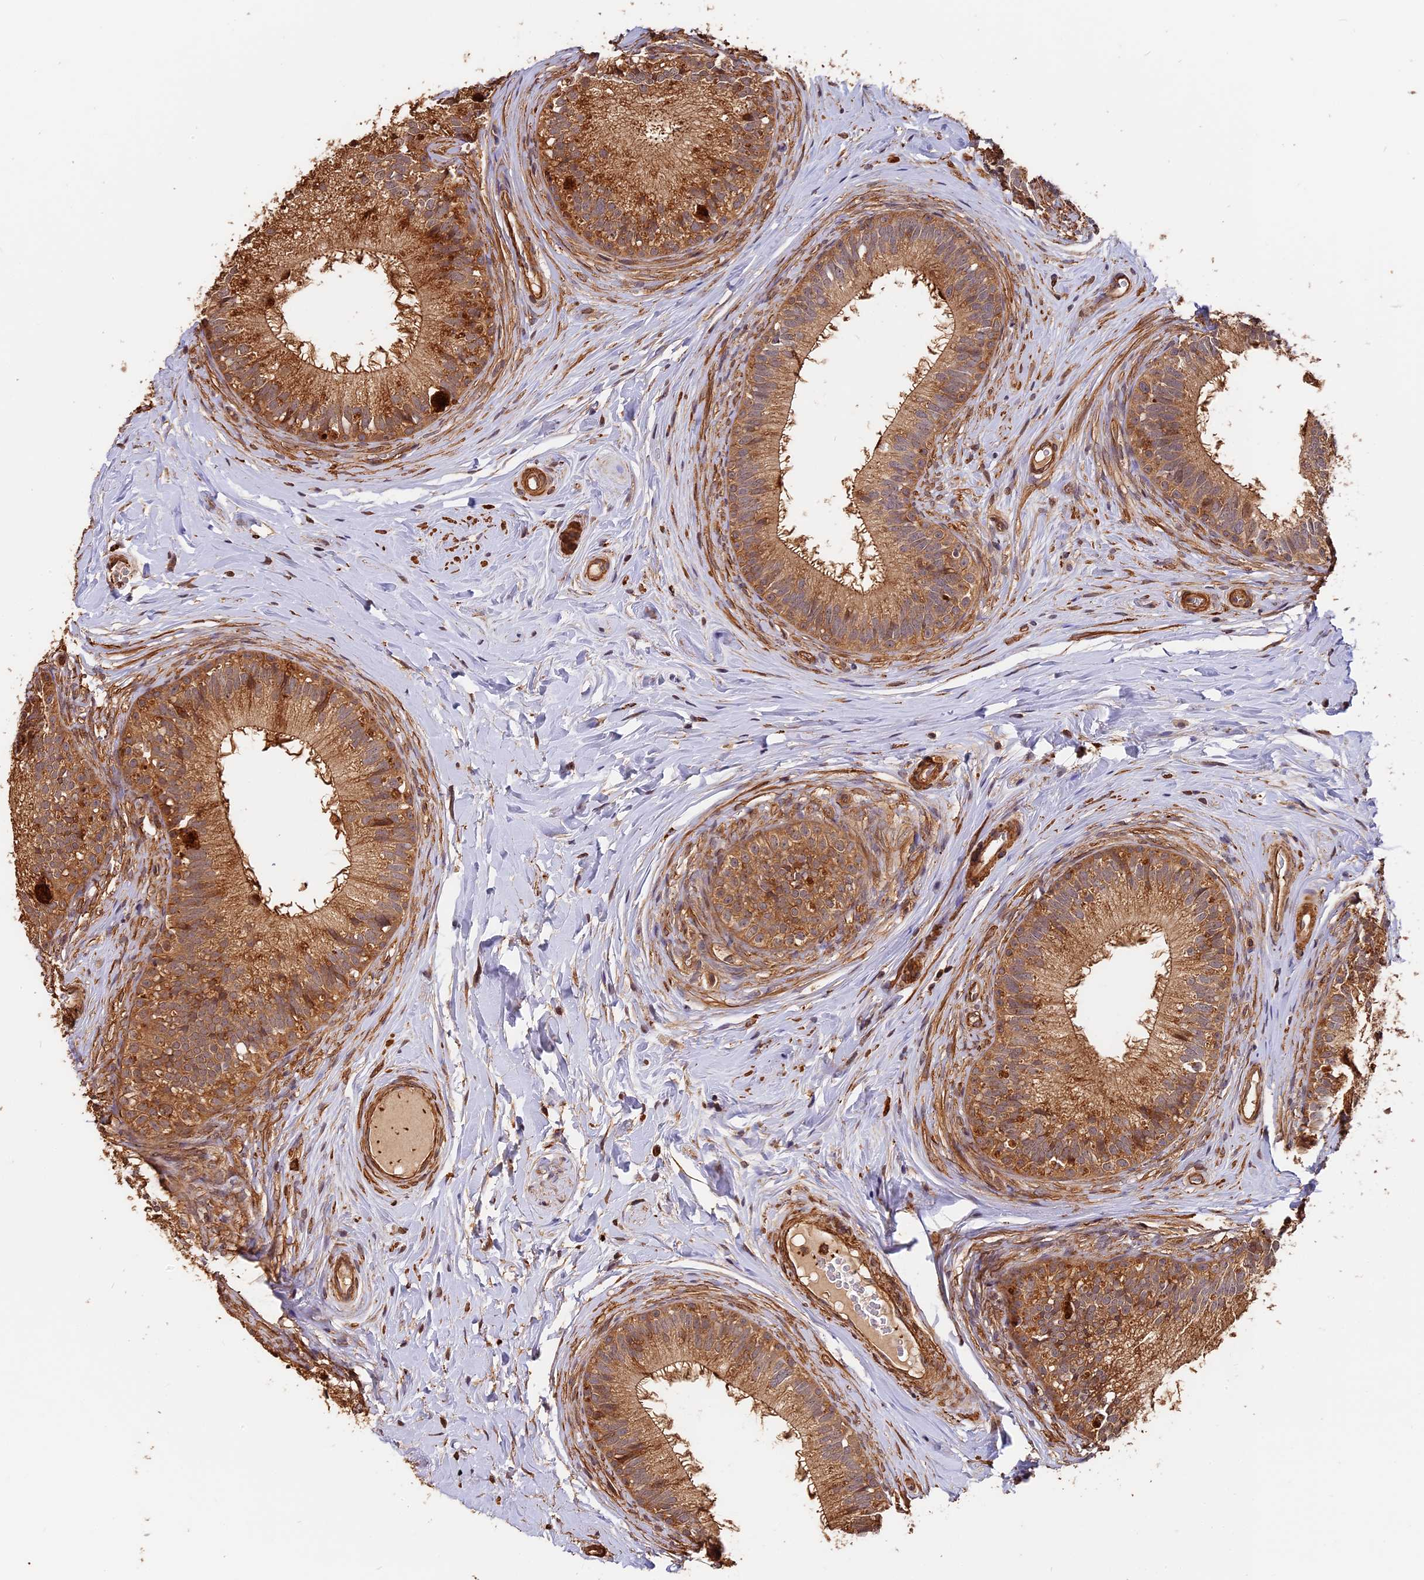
{"staining": {"intensity": "moderate", "quantity": ">75%", "location": "cytoplasmic/membranous,nuclear"}, "tissue": "epididymis", "cell_type": "Glandular cells", "image_type": "normal", "snomed": [{"axis": "morphology", "description": "Normal tissue, NOS"}, {"axis": "topography", "description": "Epididymis"}], "caption": "DAB immunohistochemical staining of unremarkable human epididymis reveals moderate cytoplasmic/membranous,nuclear protein expression in about >75% of glandular cells.", "gene": "MMP15", "patient": {"sex": "male", "age": 33}}